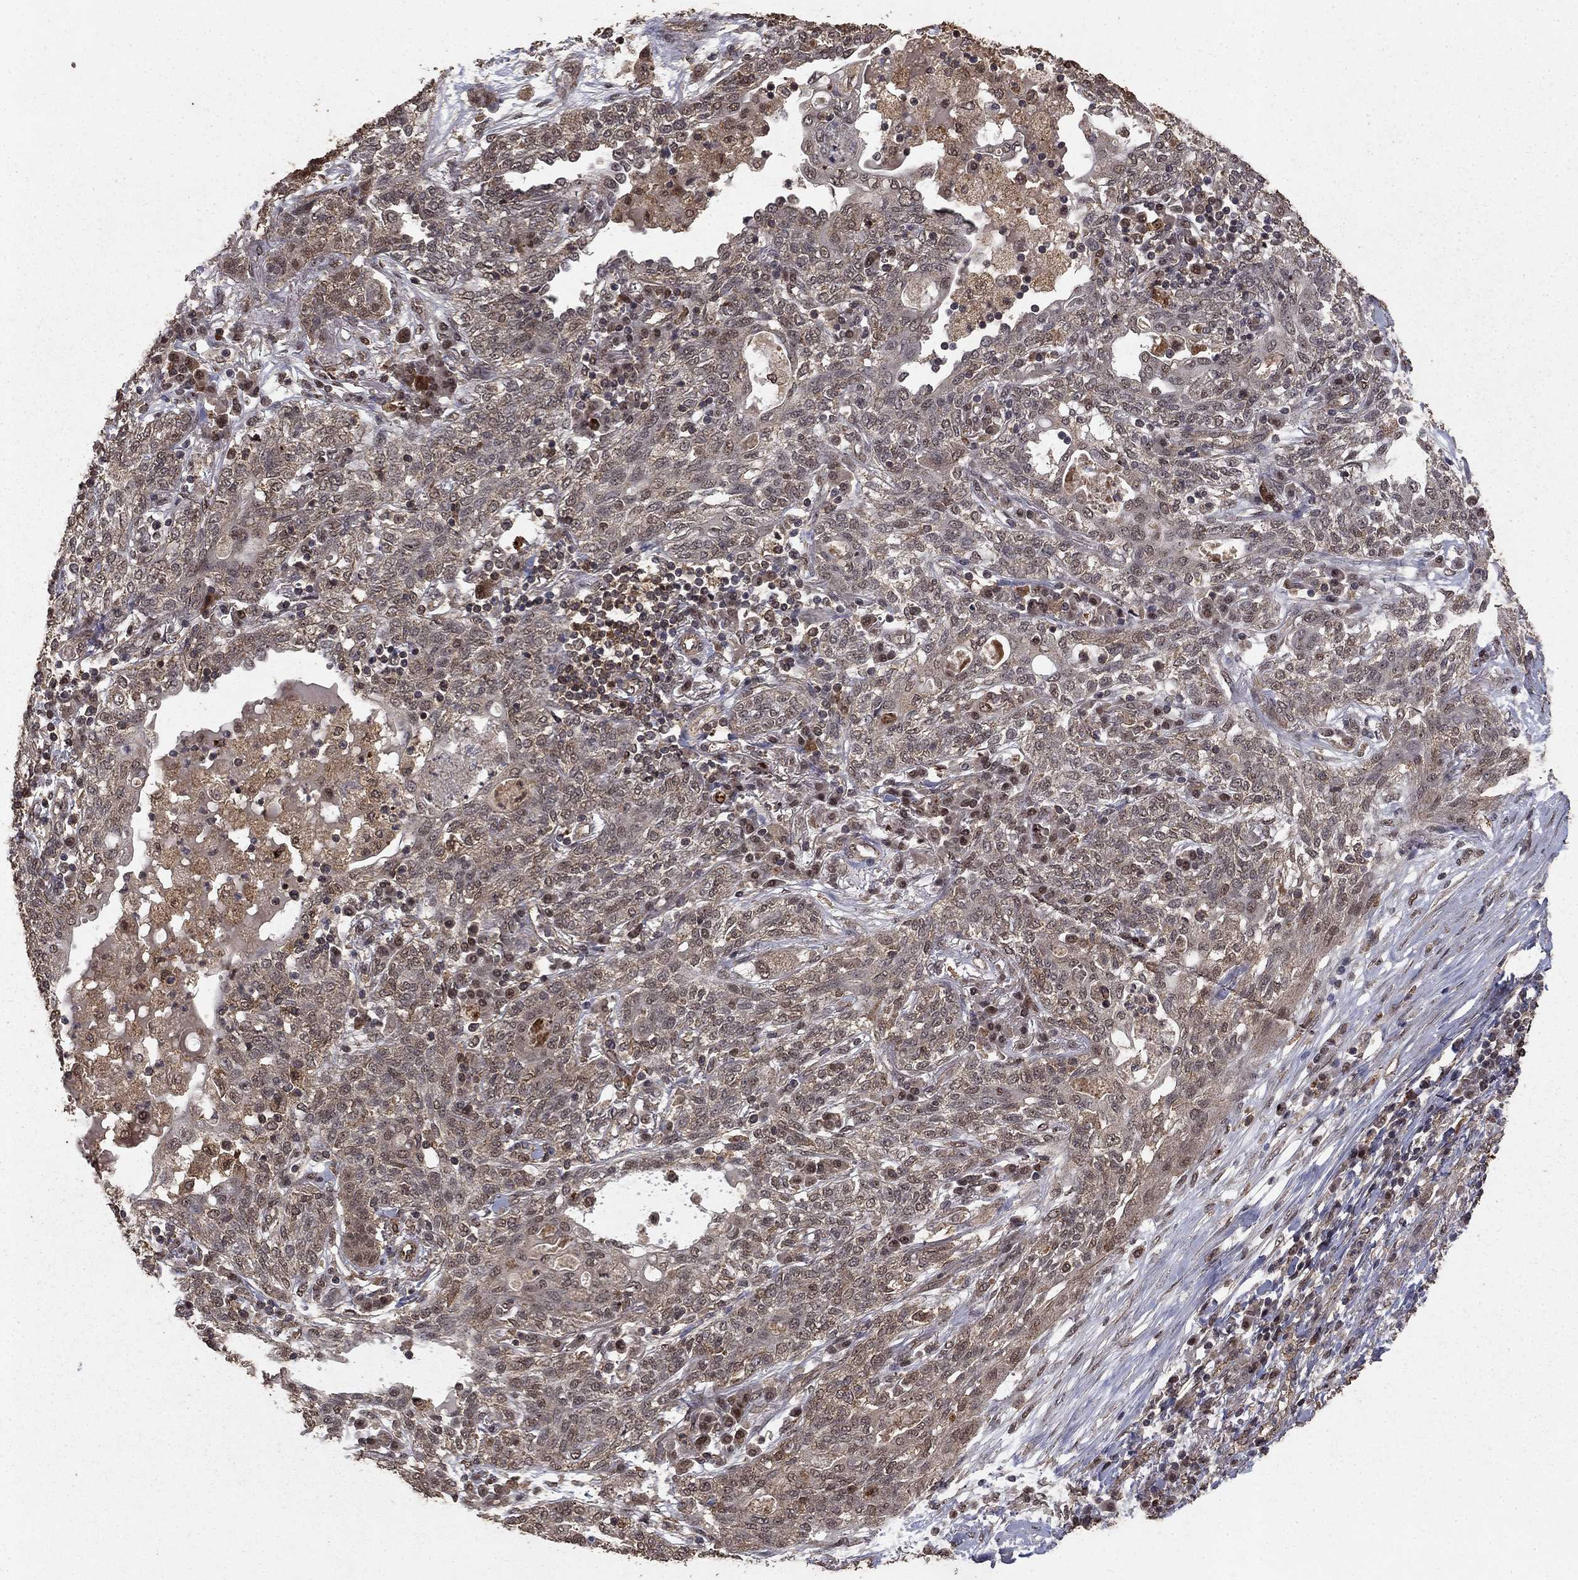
{"staining": {"intensity": "weak", "quantity": "25%-75%", "location": "cytoplasmic/membranous"}, "tissue": "lung cancer", "cell_type": "Tumor cells", "image_type": "cancer", "snomed": [{"axis": "morphology", "description": "Squamous cell carcinoma, NOS"}, {"axis": "topography", "description": "Lung"}], "caption": "Immunohistochemical staining of human lung cancer reveals low levels of weak cytoplasmic/membranous protein expression in approximately 25%-75% of tumor cells.", "gene": "PRDM1", "patient": {"sex": "female", "age": 70}}